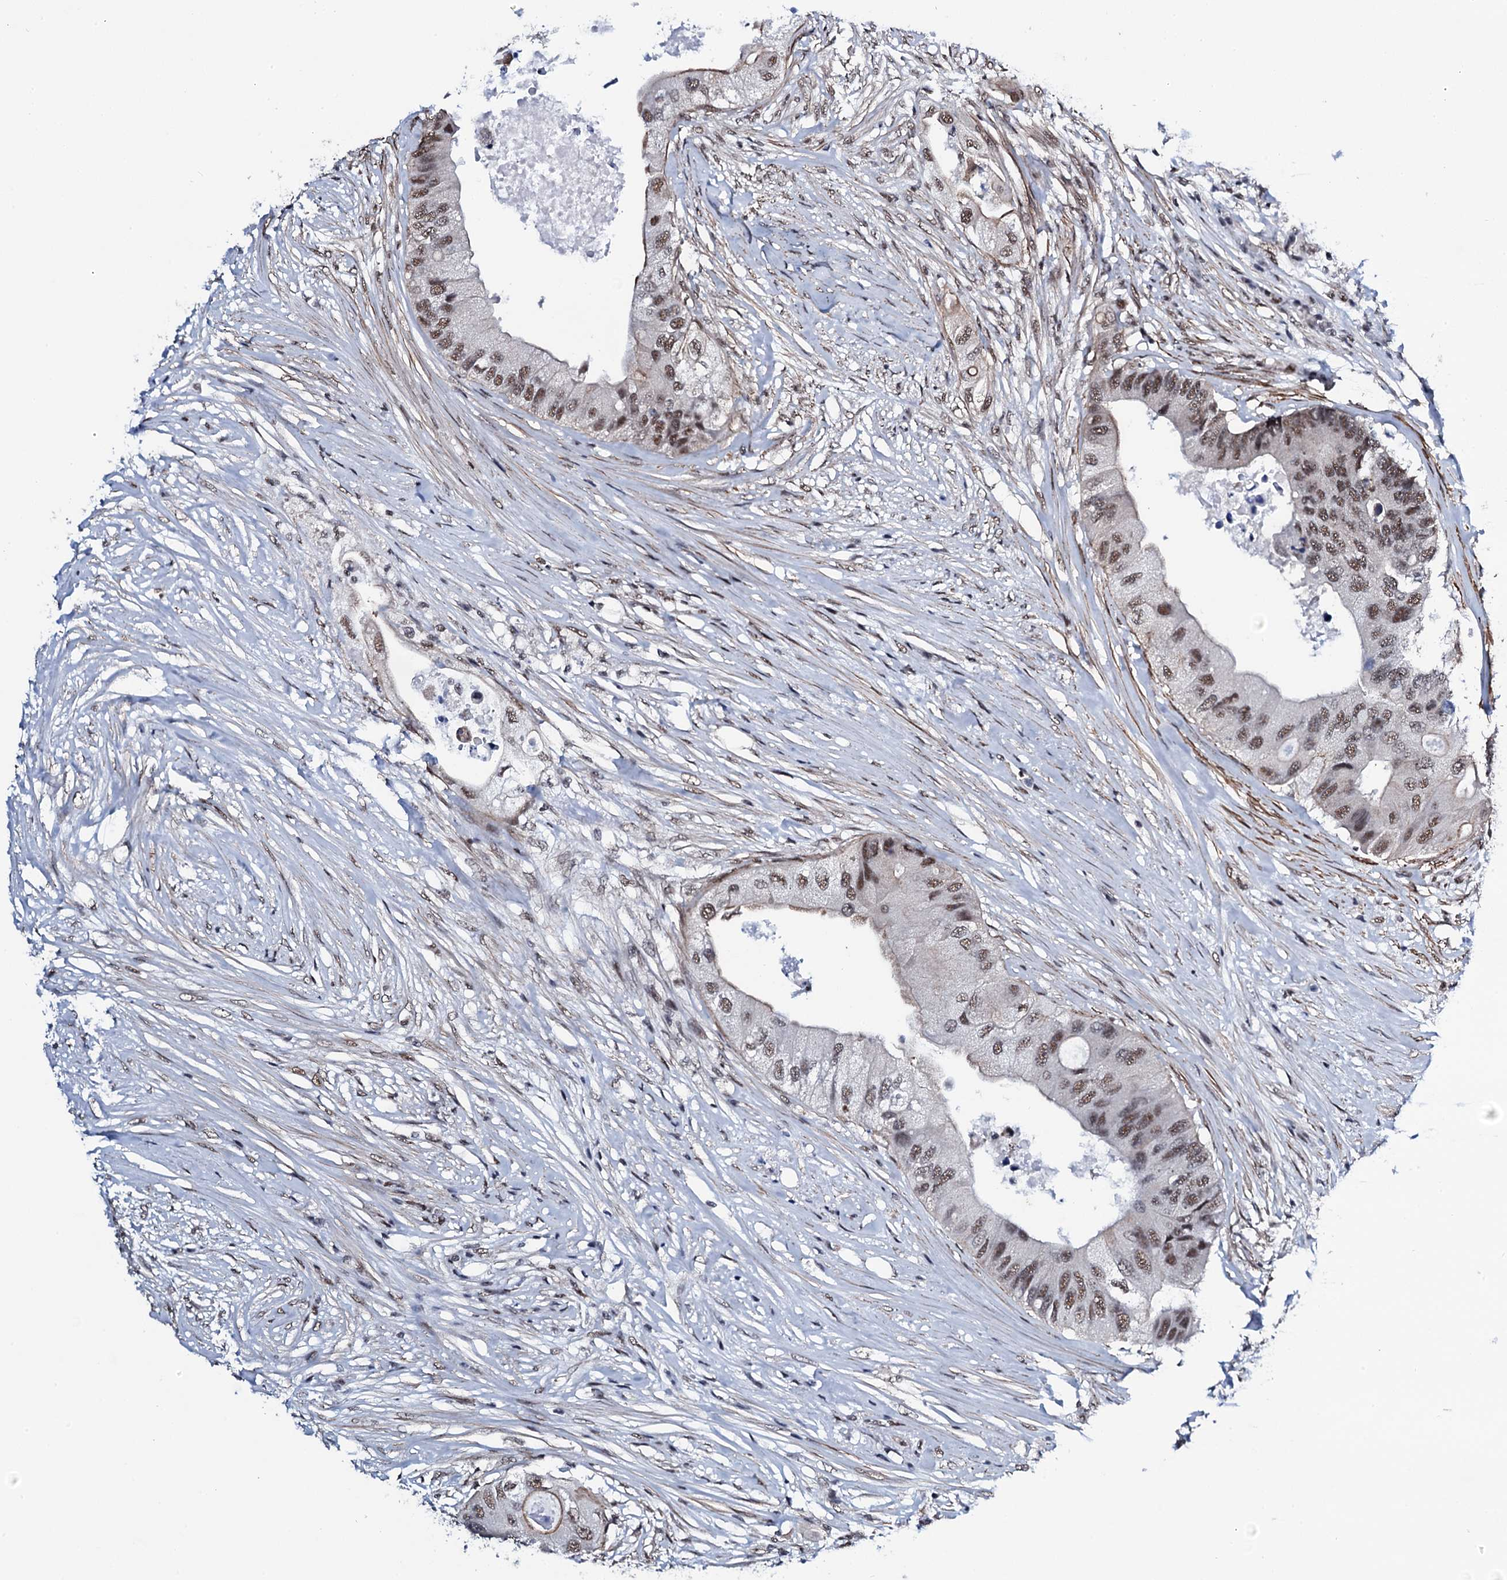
{"staining": {"intensity": "moderate", "quantity": ">75%", "location": "nuclear"}, "tissue": "colorectal cancer", "cell_type": "Tumor cells", "image_type": "cancer", "snomed": [{"axis": "morphology", "description": "Adenocarcinoma, NOS"}, {"axis": "topography", "description": "Colon"}], "caption": "Colorectal cancer (adenocarcinoma) tissue reveals moderate nuclear expression in about >75% of tumor cells The staining was performed using DAB (3,3'-diaminobenzidine), with brown indicating positive protein expression. Nuclei are stained blue with hematoxylin.", "gene": "CWC15", "patient": {"sex": "male", "age": 71}}